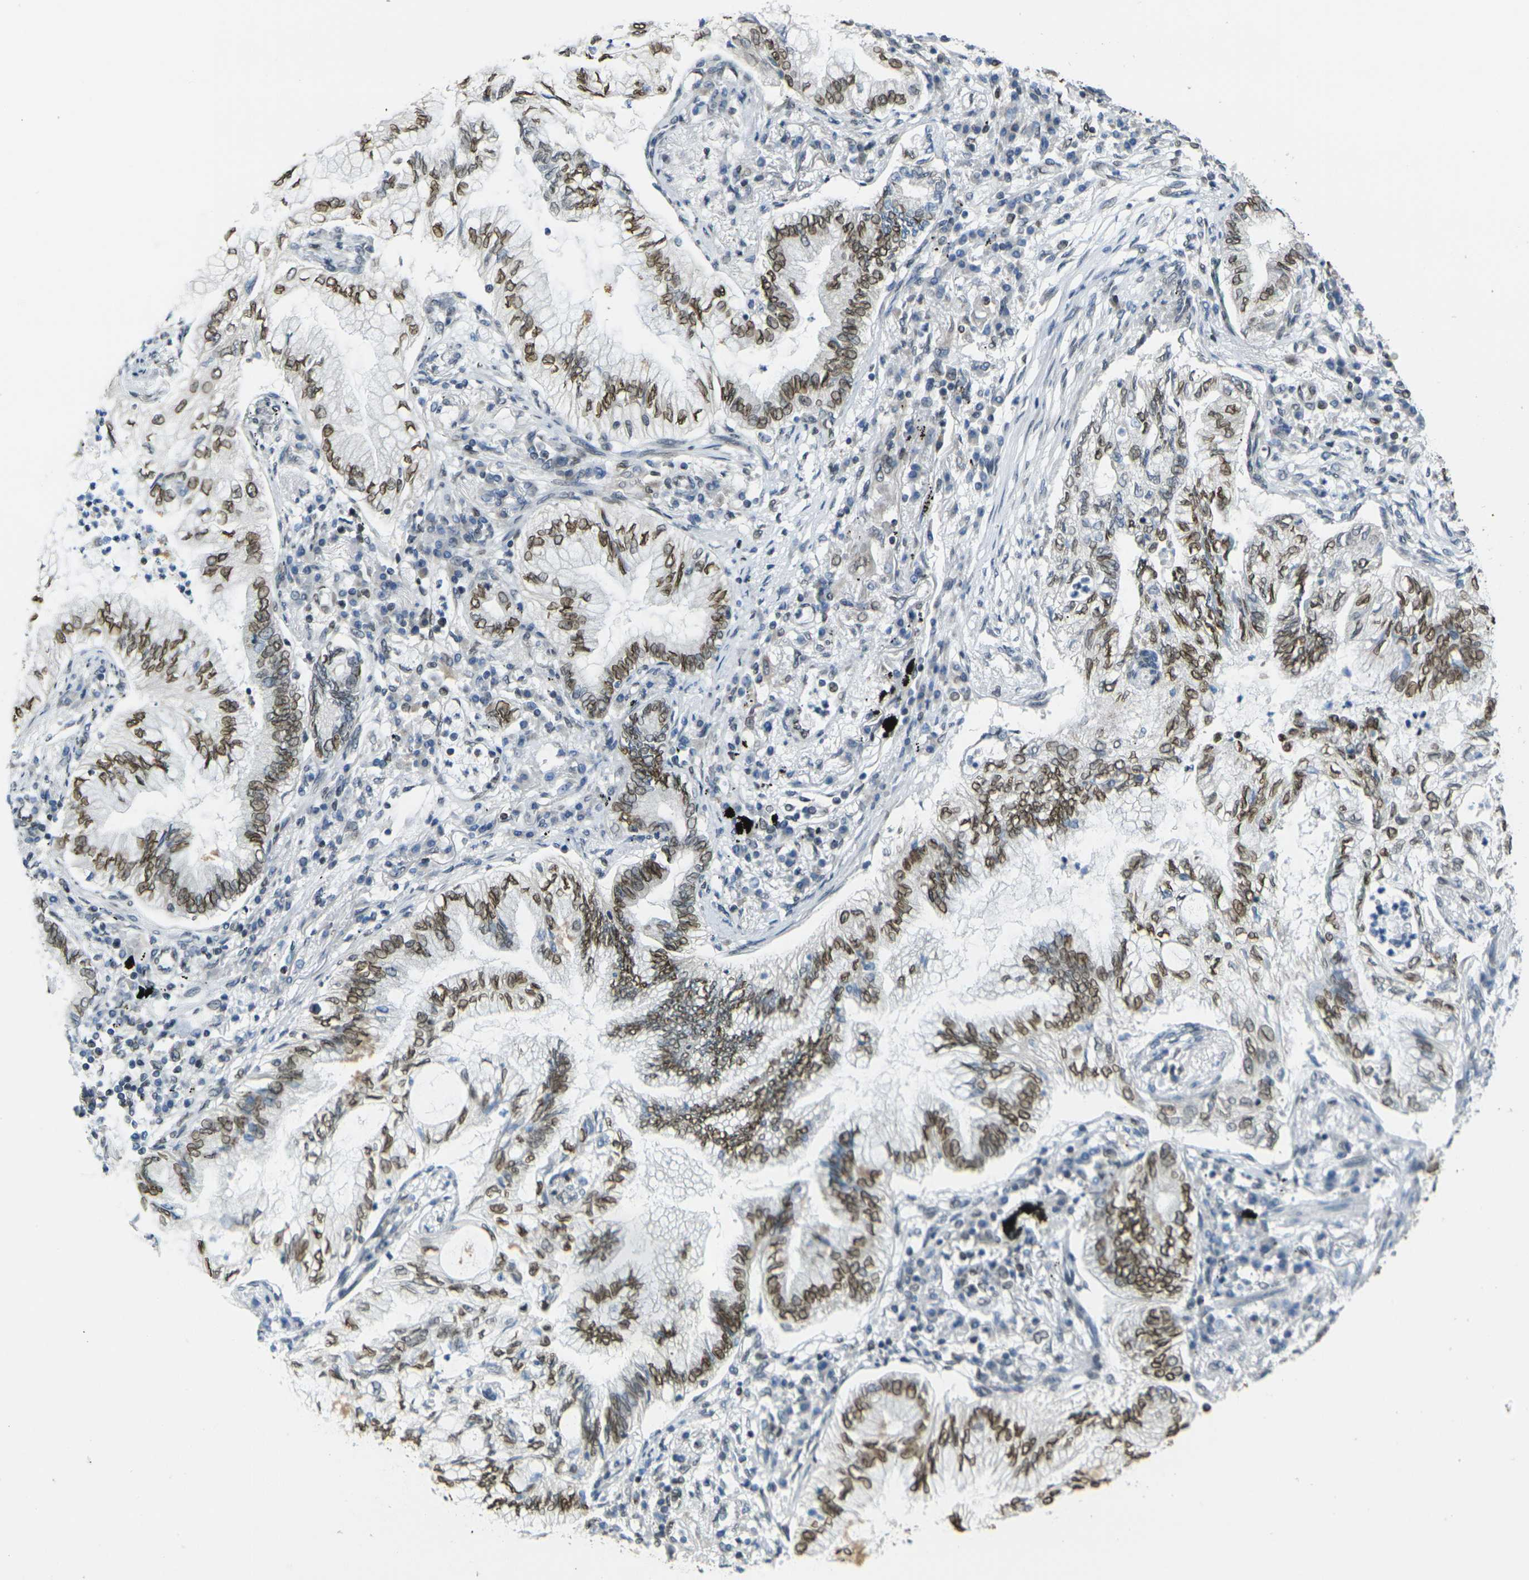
{"staining": {"intensity": "moderate", "quantity": ">75%", "location": "nuclear"}, "tissue": "lung cancer", "cell_type": "Tumor cells", "image_type": "cancer", "snomed": [{"axis": "morphology", "description": "Normal tissue, NOS"}, {"axis": "morphology", "description": "Adenocarcinoma, NOS"}, {"axis": "topography", "description": "Bronchus"}, {"axis": "topography", "description": "Lung"}], "caption": "DAB (3,3'-diaminobenzidine) immunohistochemical staining of human lung adenocarcinoma exhibits moderate nuclear protein staining in approximately >75% of tumor cells.", "gene": "BRDT", "patient": {"sex": "female", "age": 70}}